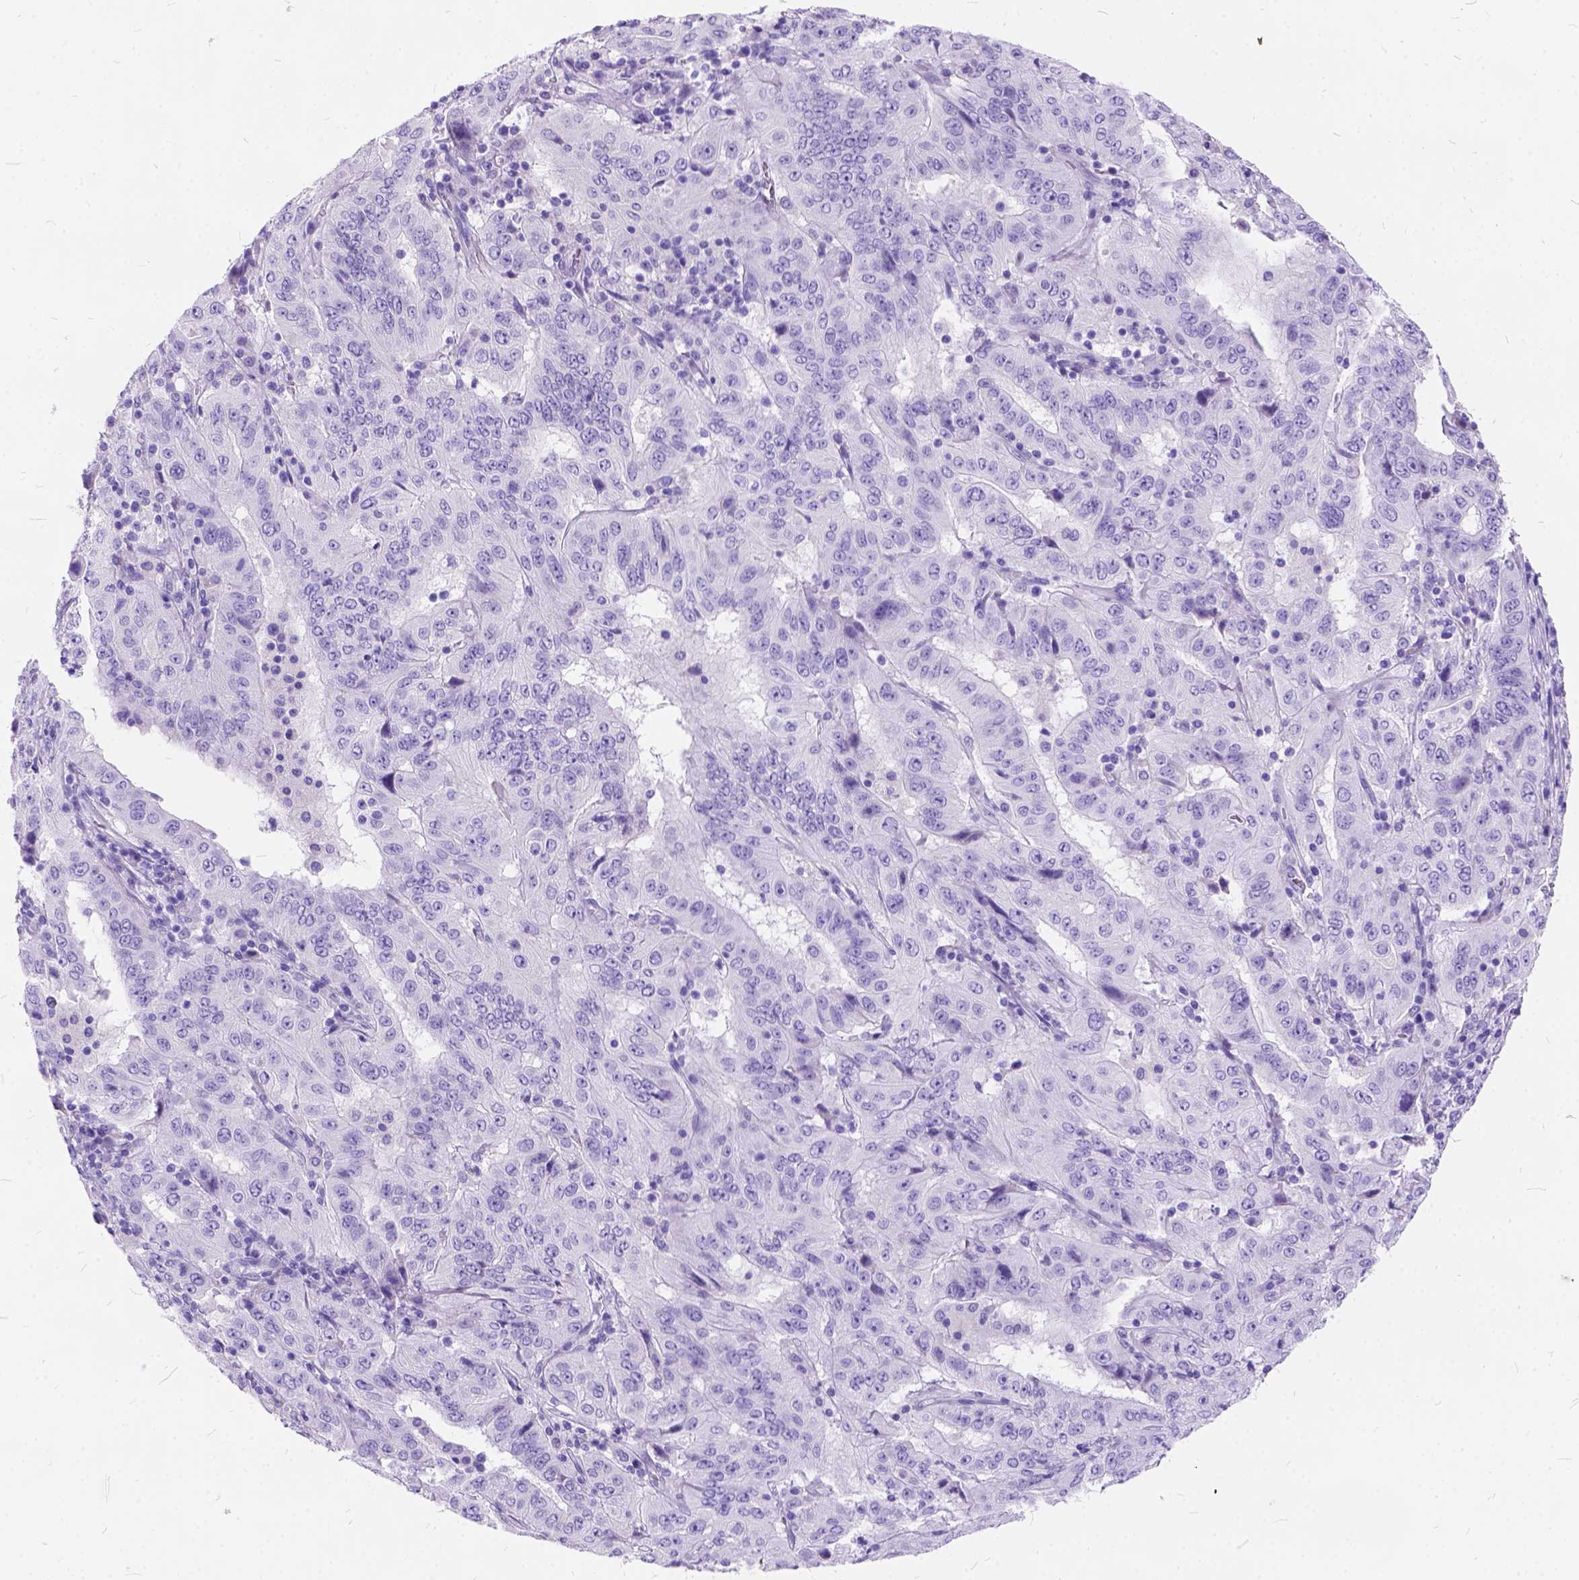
{"staining": {"intensity": "negative", "quantity": "none", "location": "none"}, "tissue": "pancreatic cancer", "cell_type": "Tumor cells", "image_type": "cancer", "snomed": [{"axis": "morphology", "description": "Adenocarcinoma, NOS"}, {"axis": "topography", "description": "Pancreas"}], "caption": "High power microscopy micrograph of an immunohistochemistry (IHC) image of pancreatic adenocarcinoma, revealing no significant expression in tumor cells.", "gene": "C1QTNF3", "patient": {"sex": "male", "age": 63}}